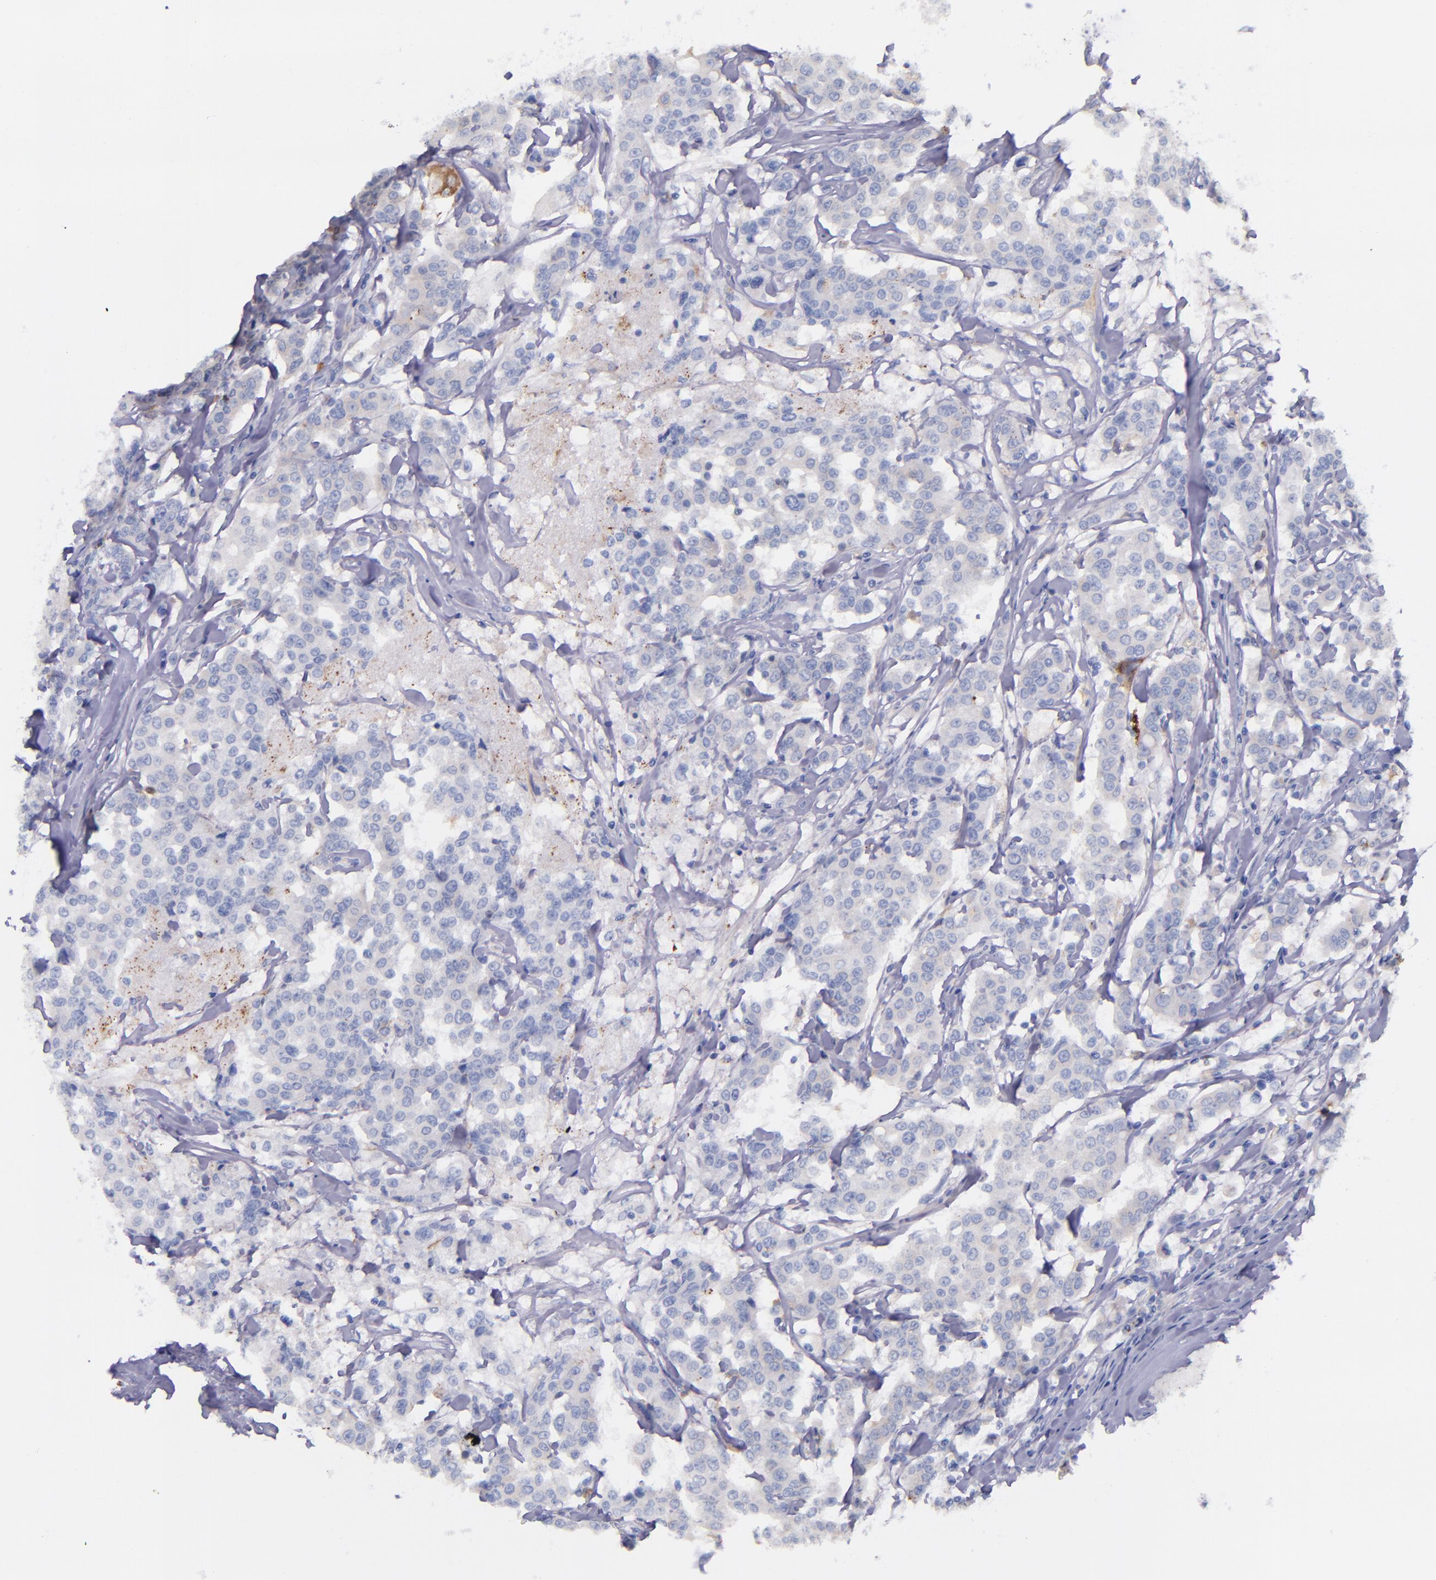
{"staining": {"intensity": "negative", "quantity": "none", "location": "none"}, "tissue": "breast cancer", "cell_type": "Tumor cells", "image_type": "cancer", "snomed": [{"axis": "morphology", "description": "Duct carcinoma"}, {"axis": "topography", "description": "Breast"}], "caption": "A photomicrograph of human intraductal carcinoma (breast) is negative for staining in tumor cells.", "gene": "IVL", "patient": {"sex": "female", "age": 27}}